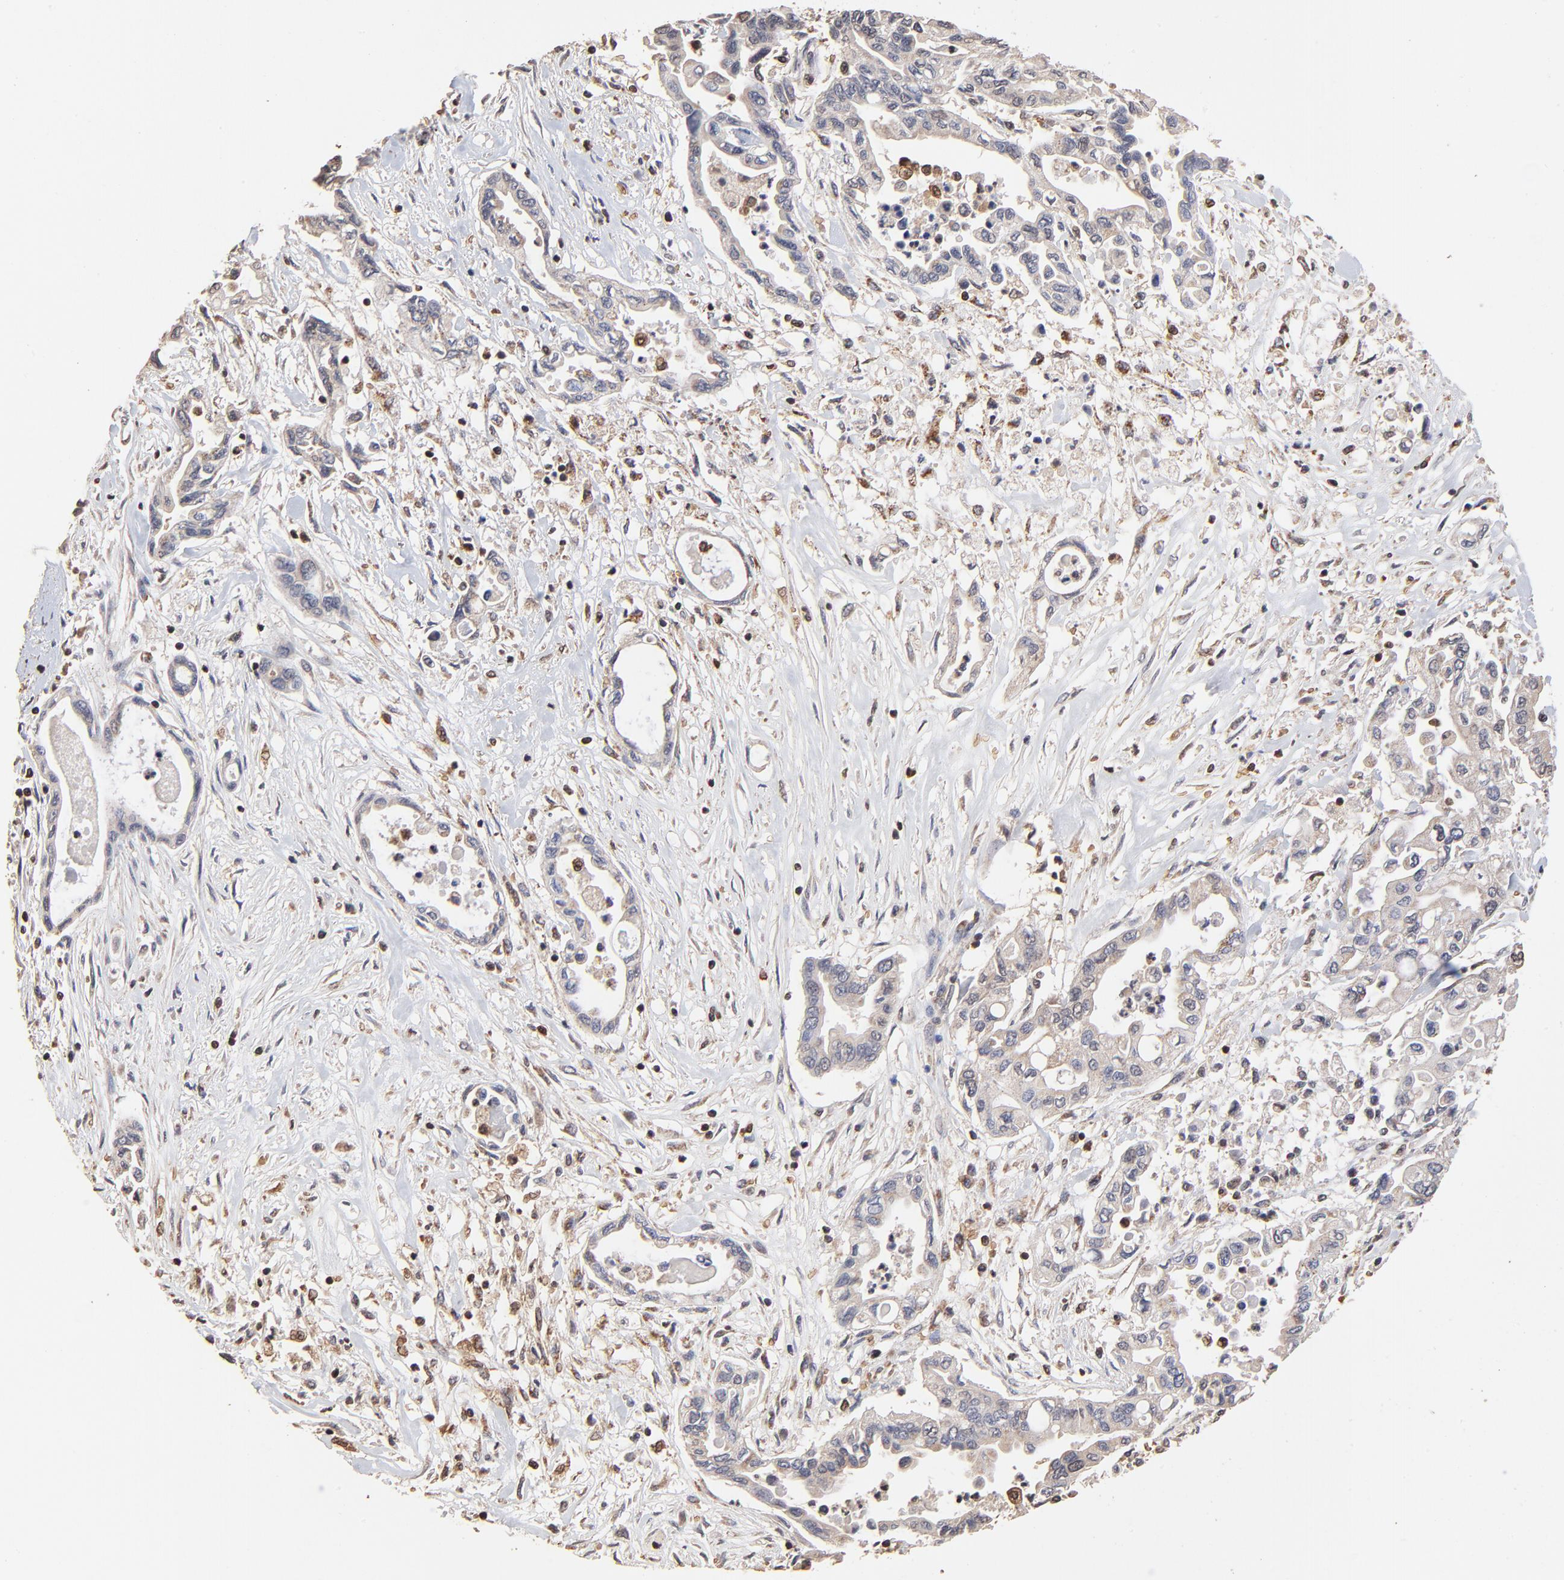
{"staining": {"intensity": "weak", "quantity": ">75%", "location": "cytoplasmic/membranous"}, "tissue": "pancreatic cancer", "cell_type": "Tumor cells", "image_type": "cancer", "snomed": [{"axis": "morphology", "description": "Adenocarcinoma, NOS"}, {"axis": "topography", "description": "Pancreas"}], "caption": "Weak cytoplasmic/membranous staining is present in about >75% of tumor cells in adenocarcinoma (pancreatic). (Stains: DAB in brown, nuclei in blue, Microscopy: brightfield microscopy at high magnification).", "gene": "CASP1", "patient": {"sex": "female", "age": 57}}